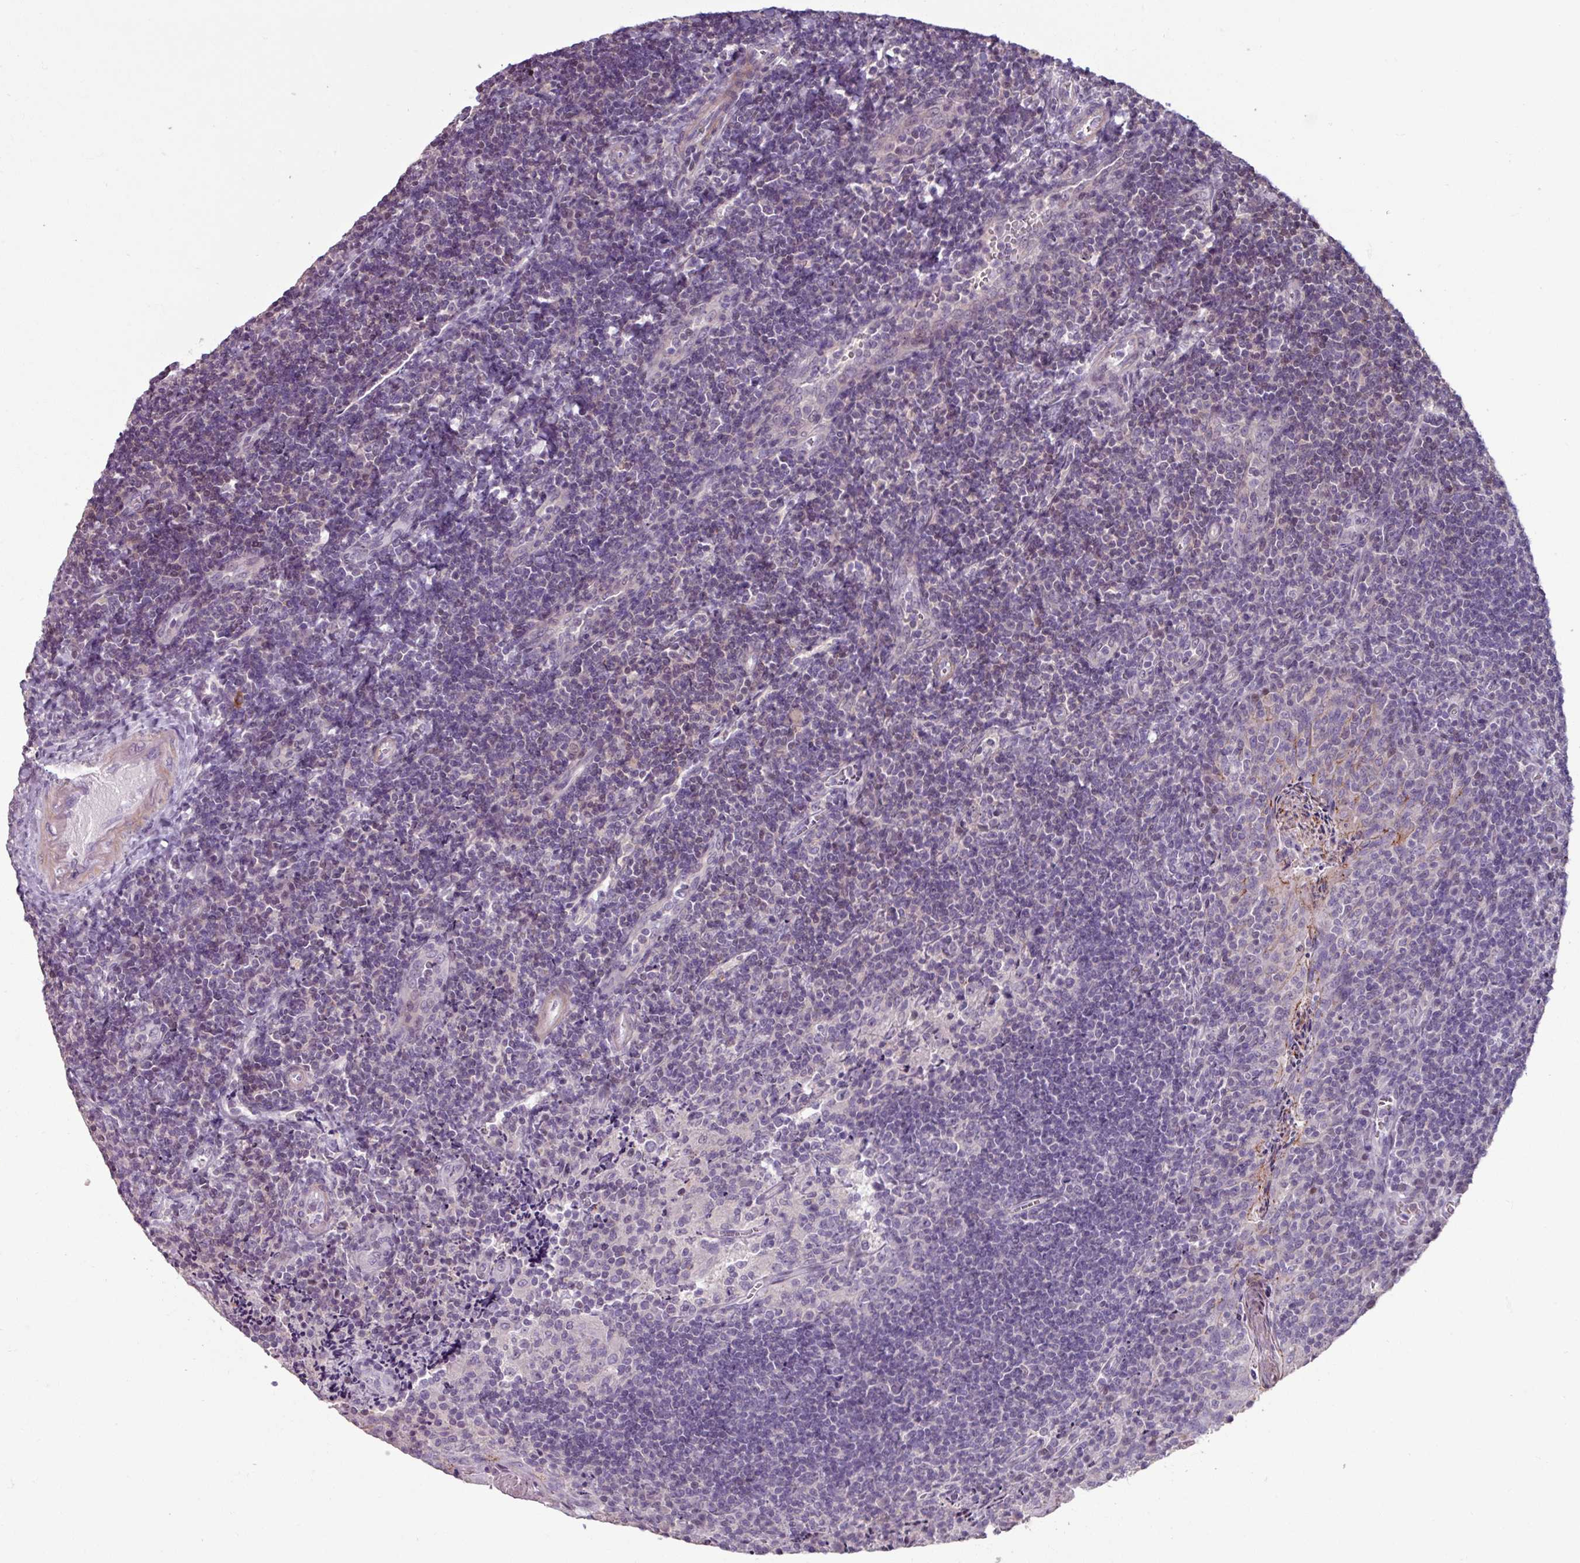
{"staining": {"intensity": "negative", "quantity": "none", "location": "none"}, "tissue": "tonsil", "cell_type": "Germinal center cells", "image_type": "normal", "snomed": [{"axis": "morphology", "description": "Normal tissue, NOS"}, {"axis": "topography", "description": "Tonsil"}], "caption": "Immunohistochemistry of unremarkable human tonsil exhibits no positivity in germinal center cells. (DAB (3,3'-diaminobenzidine) IHC, high magnification).", "gene": "PNMA6A", "patient": {"sex": "male", "age": 17}}